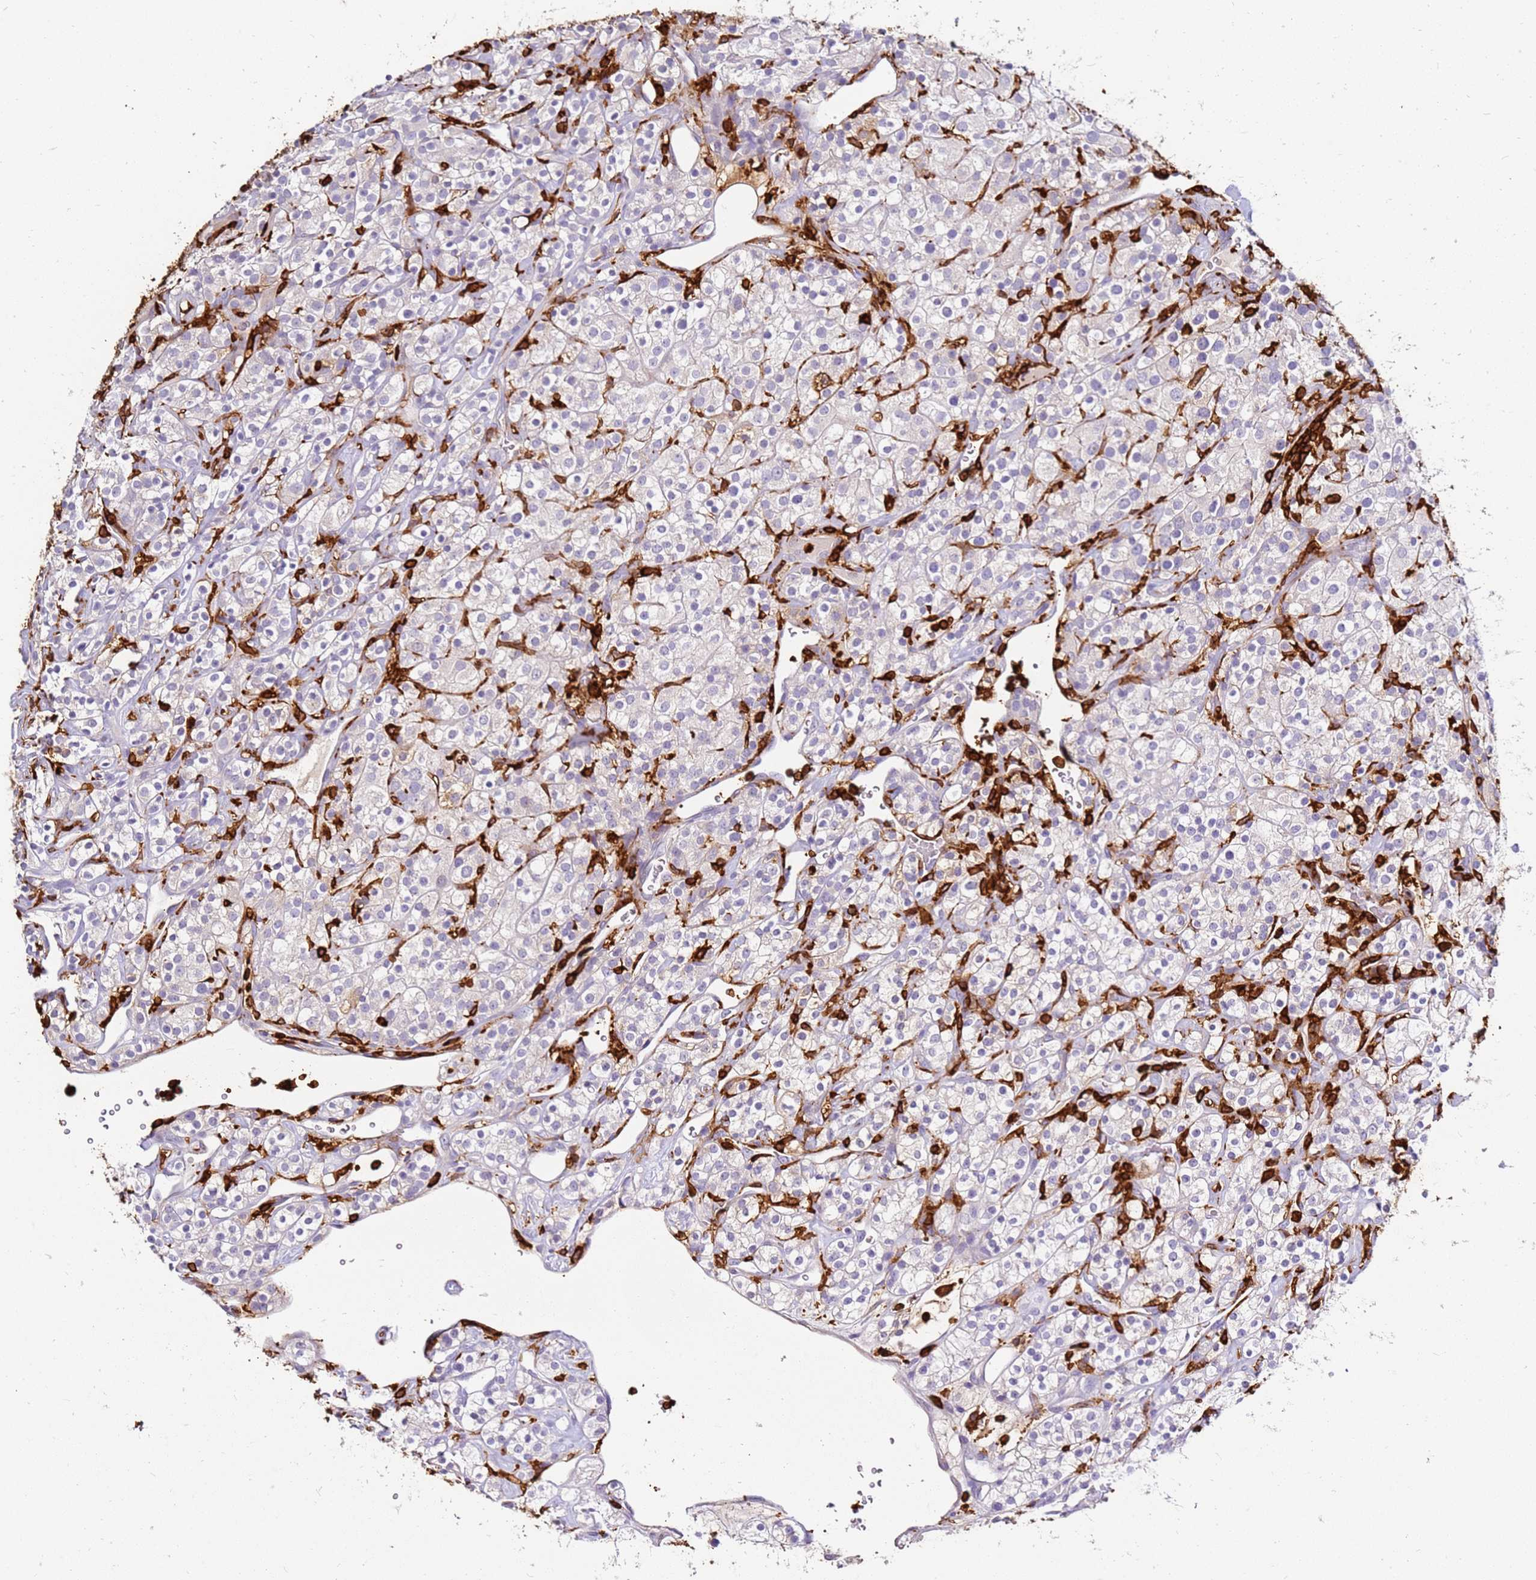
{"staining": {"intensity": "negative", "quantity": "none", "location": "none"}, "tissue": "renal cancer", "cell_type": "Tumor cells", "image_type": "cancer", "snomed": [{"axis": "morphology", "description": "Adenocarcinoma, NOS"}, {"axis": "topography", "description": "Kidney"}], "caption": "Adenocarcinoma (renal) stained for a protein using immunohistochemistry (IHC) demonstrates no staining tumor cells.", "gene": "CORO1A", "patient": {"sex": "male", "age": 77}}